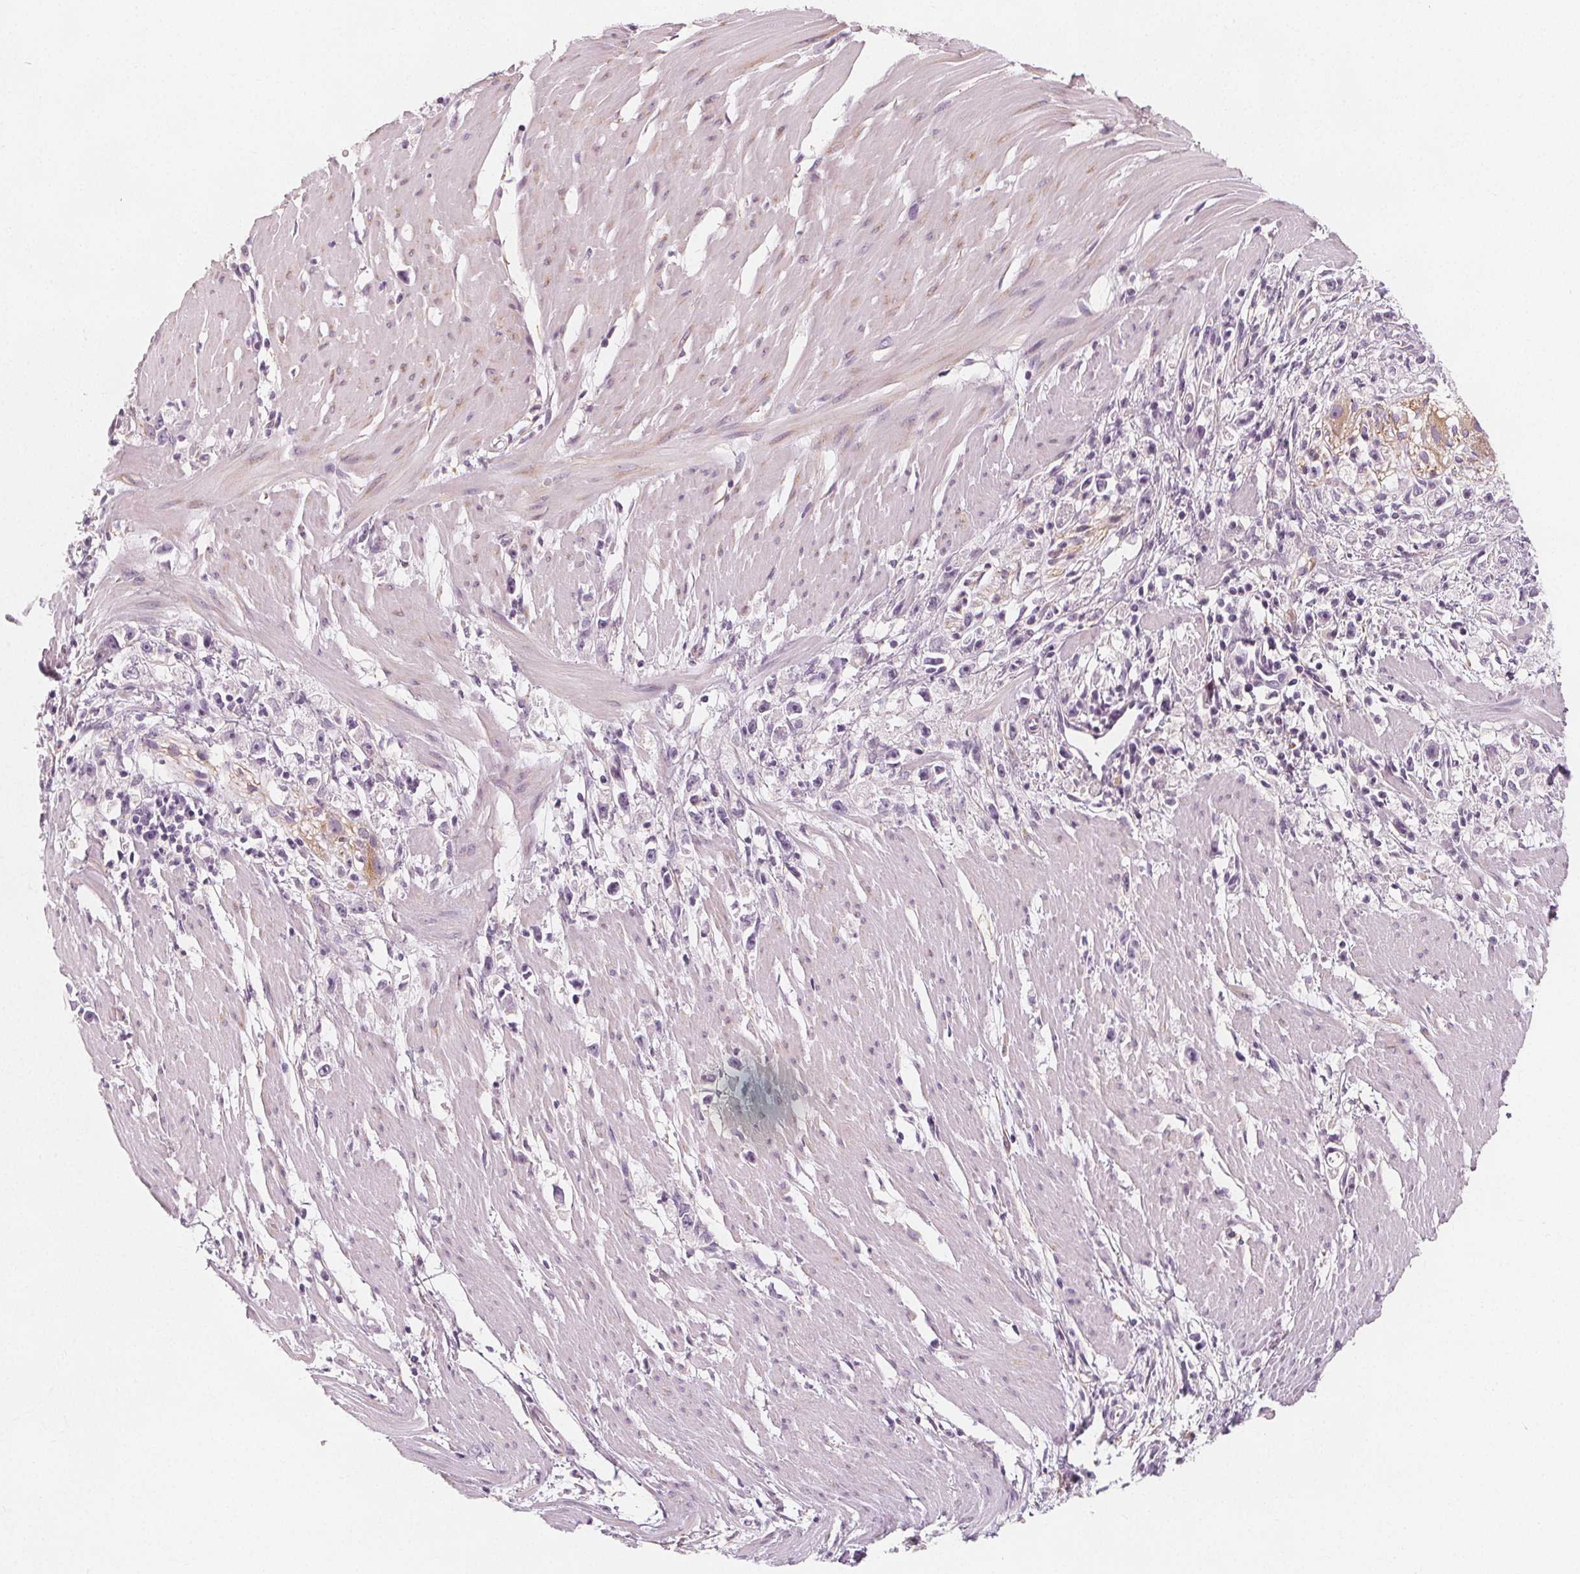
{"staining": {"intensity": "negative", "quantity": "none", "location": "none"}, "tissue": "stomach cancer", "cell_type": "Tumor cells", "image_type": "cancer", "snomed": [{"axis": "morphology", "description": "Adenocarcinoma, NOS"}, {"axis": "topography", "description": "Stomach"}], "caption": "This is an immunohistochemistry histopathology image of adenocarcinoma (stomach). There is no staining in tumor cells.", "gene": "MAP1A", "patient": {"sex": "female", "age": 59}}